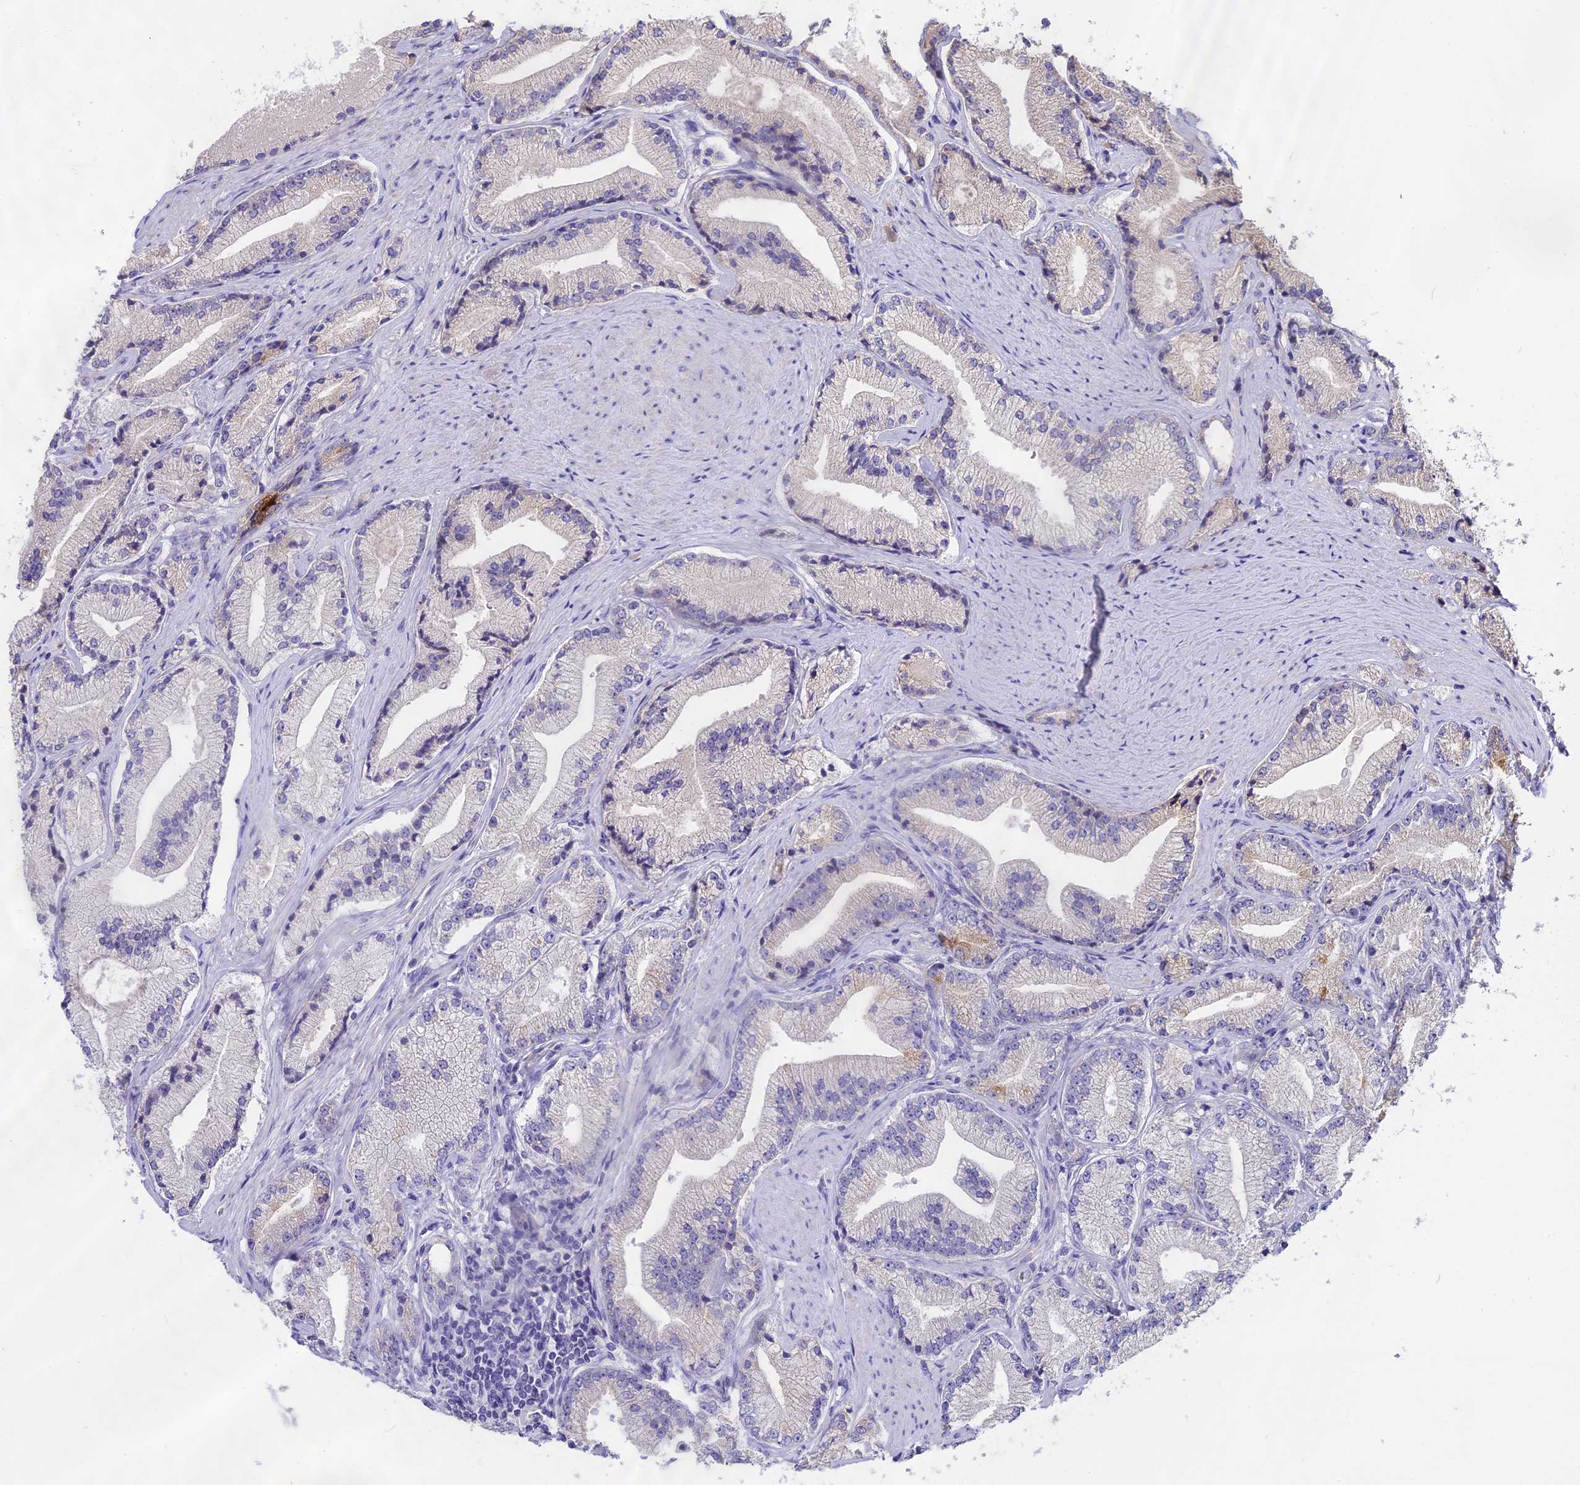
{"staining": {"intensity": "negative", "quantity": "none", "location": "none"}, "tissue": "prostate cancer", "cell_type": "Tumor cells", "image_type": "cancer", "snomed": [{"axis": "morphology", "description": "Adenocarcinoma, High grade"}, {"axis": "topography", "description": "Prostate"}], "caption": "Tumor cells show no significant protein staining in prostate cancer (high-grade adenocarcinoma).", "gene": "WFDC2", "patient": {"sex": "male", "age": 67}}